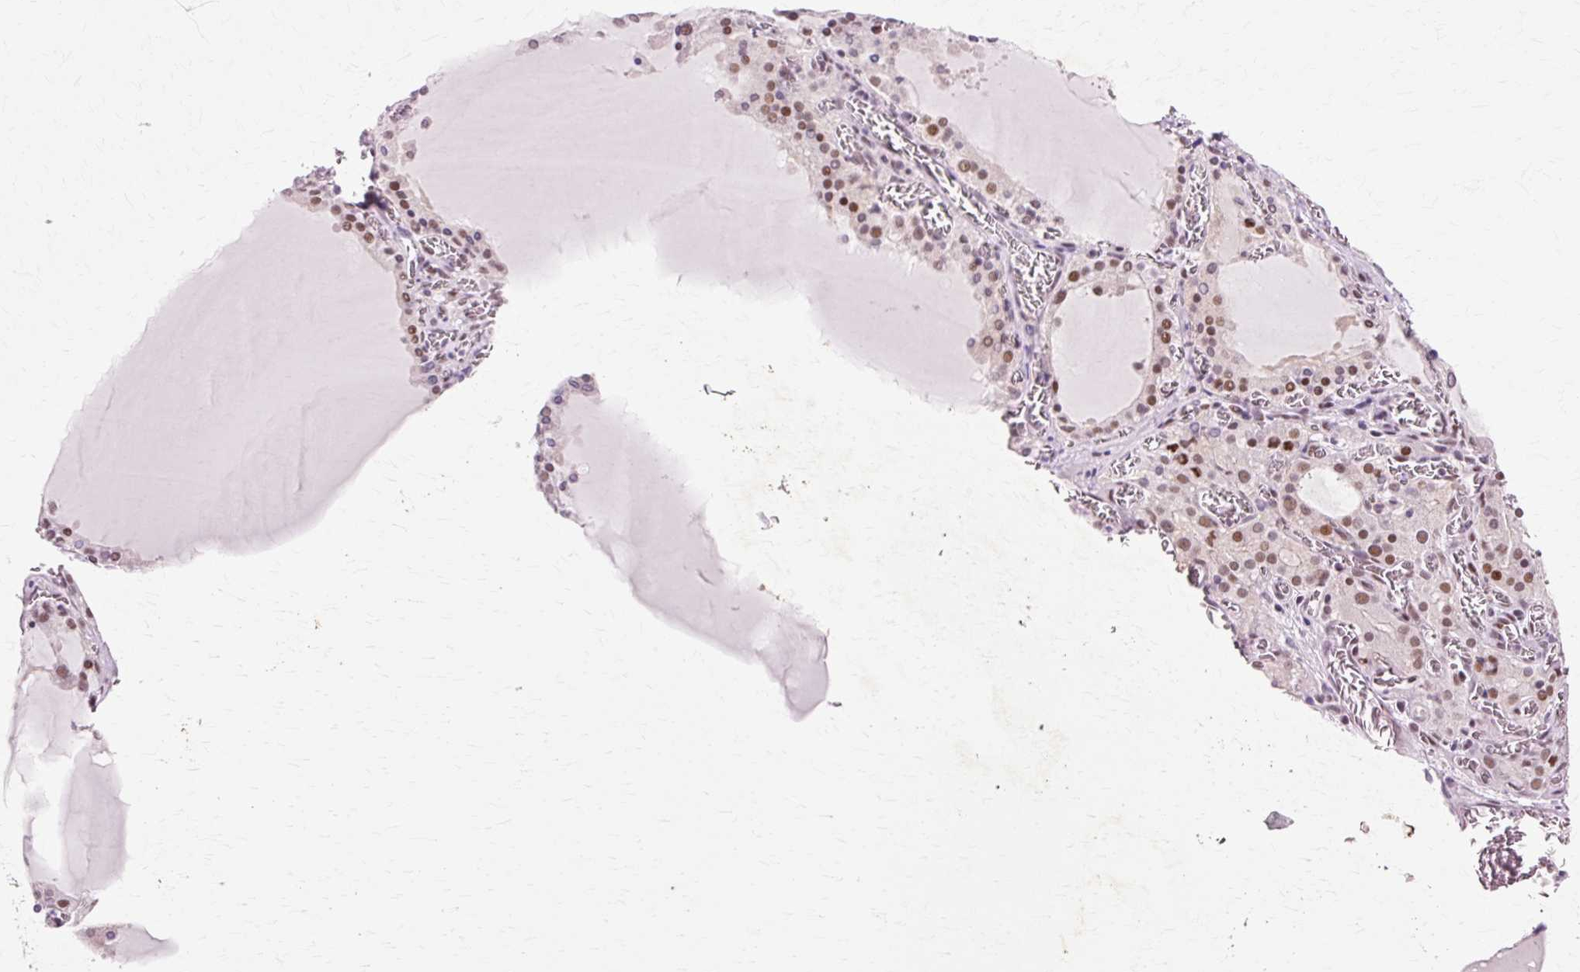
{"staining": {"intensity": "moderate", "quantity": ">75%", "location": "nuclear"}, "tissue": "thyroid gland", "cell_type": "Glandular cells", "image_type": "normal", "snomed": [{"axis": "morphology", "description": "Normal tissue, NOS"}, {"axis": "topography", "description": "Thyroid gland"}], "caption": "Immunohistochemistry (DAB (3,3'-diaminobenzidine)) staining of unremarkable thyroid gland exhibits moderate nuclear protein staining in about >75% of glandular cells.", "gene": "MACROD2", "patient": {"sex": "female", "age": 30}}